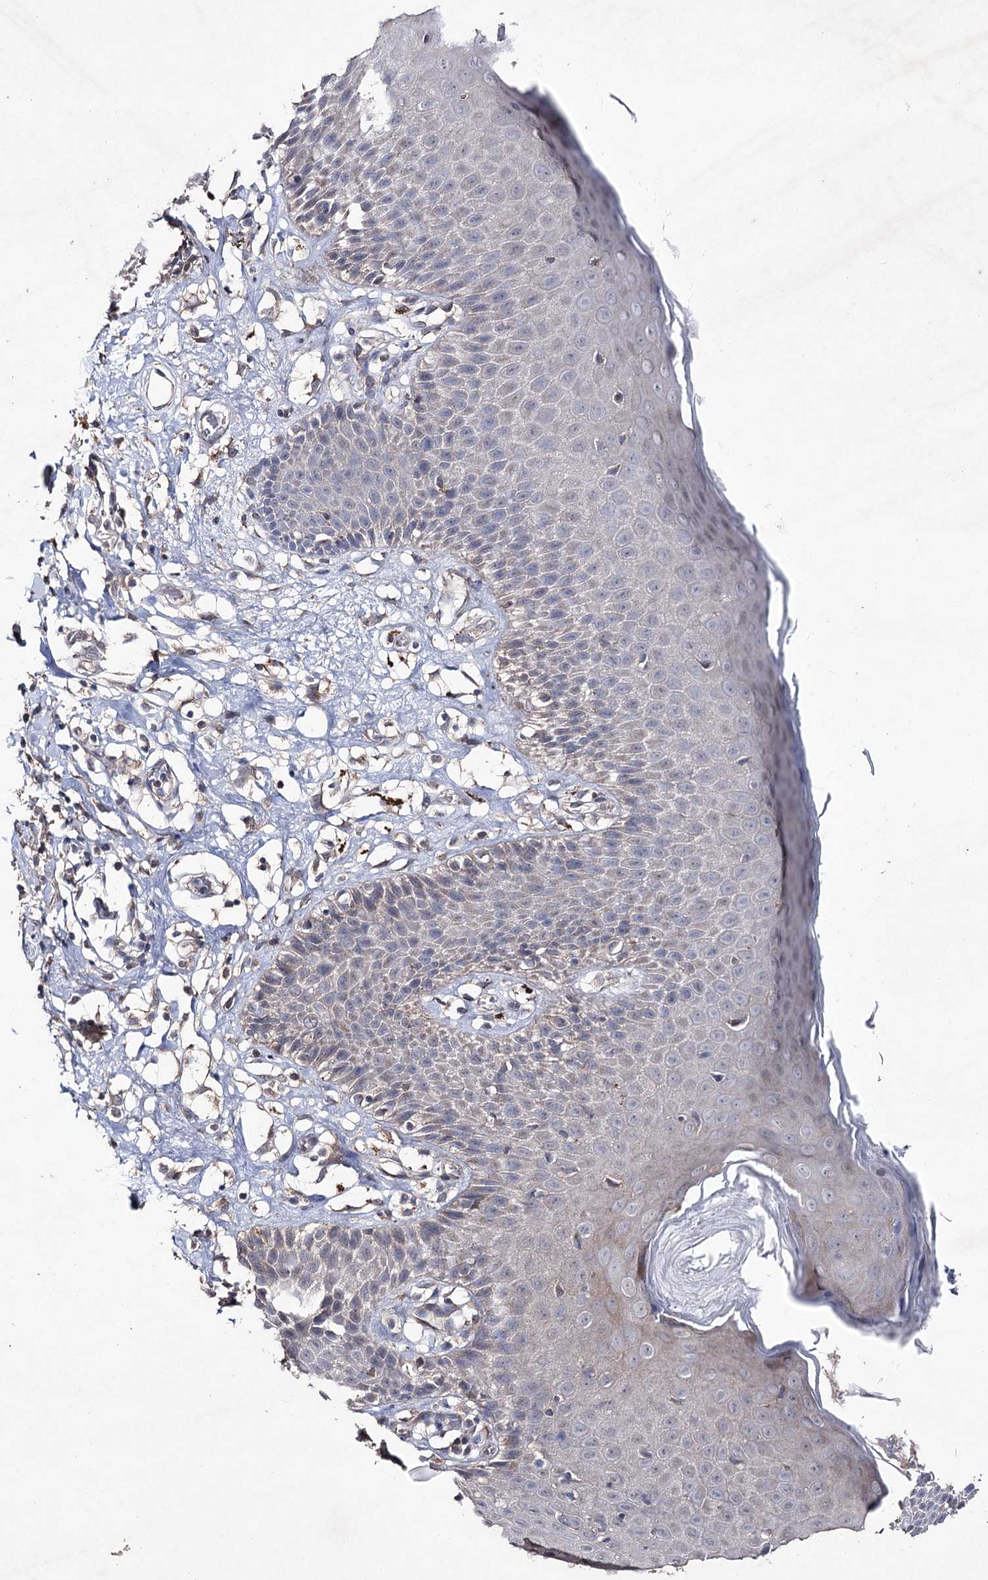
{"staining": {"intensity": "weak", "quantity": "<25%", "location": "cytoplasmic/membranous"}, "tissue": "skin", "cell_type": "Epidermal cells", "image_type": "normal", "snomed": [{"axis": "morphology", "description": "Normal tissue, NOS"}, {"axis": "topography", "description": "Vulva"}], "caption": "Immunohistochemistry (IHC) histopathology image of unremarkable human skin stained for a protein (brown), which displays no expression in epidermal cells.", "gene": "SEMA4G", "patient": {"sex": "female", "age": 68}}